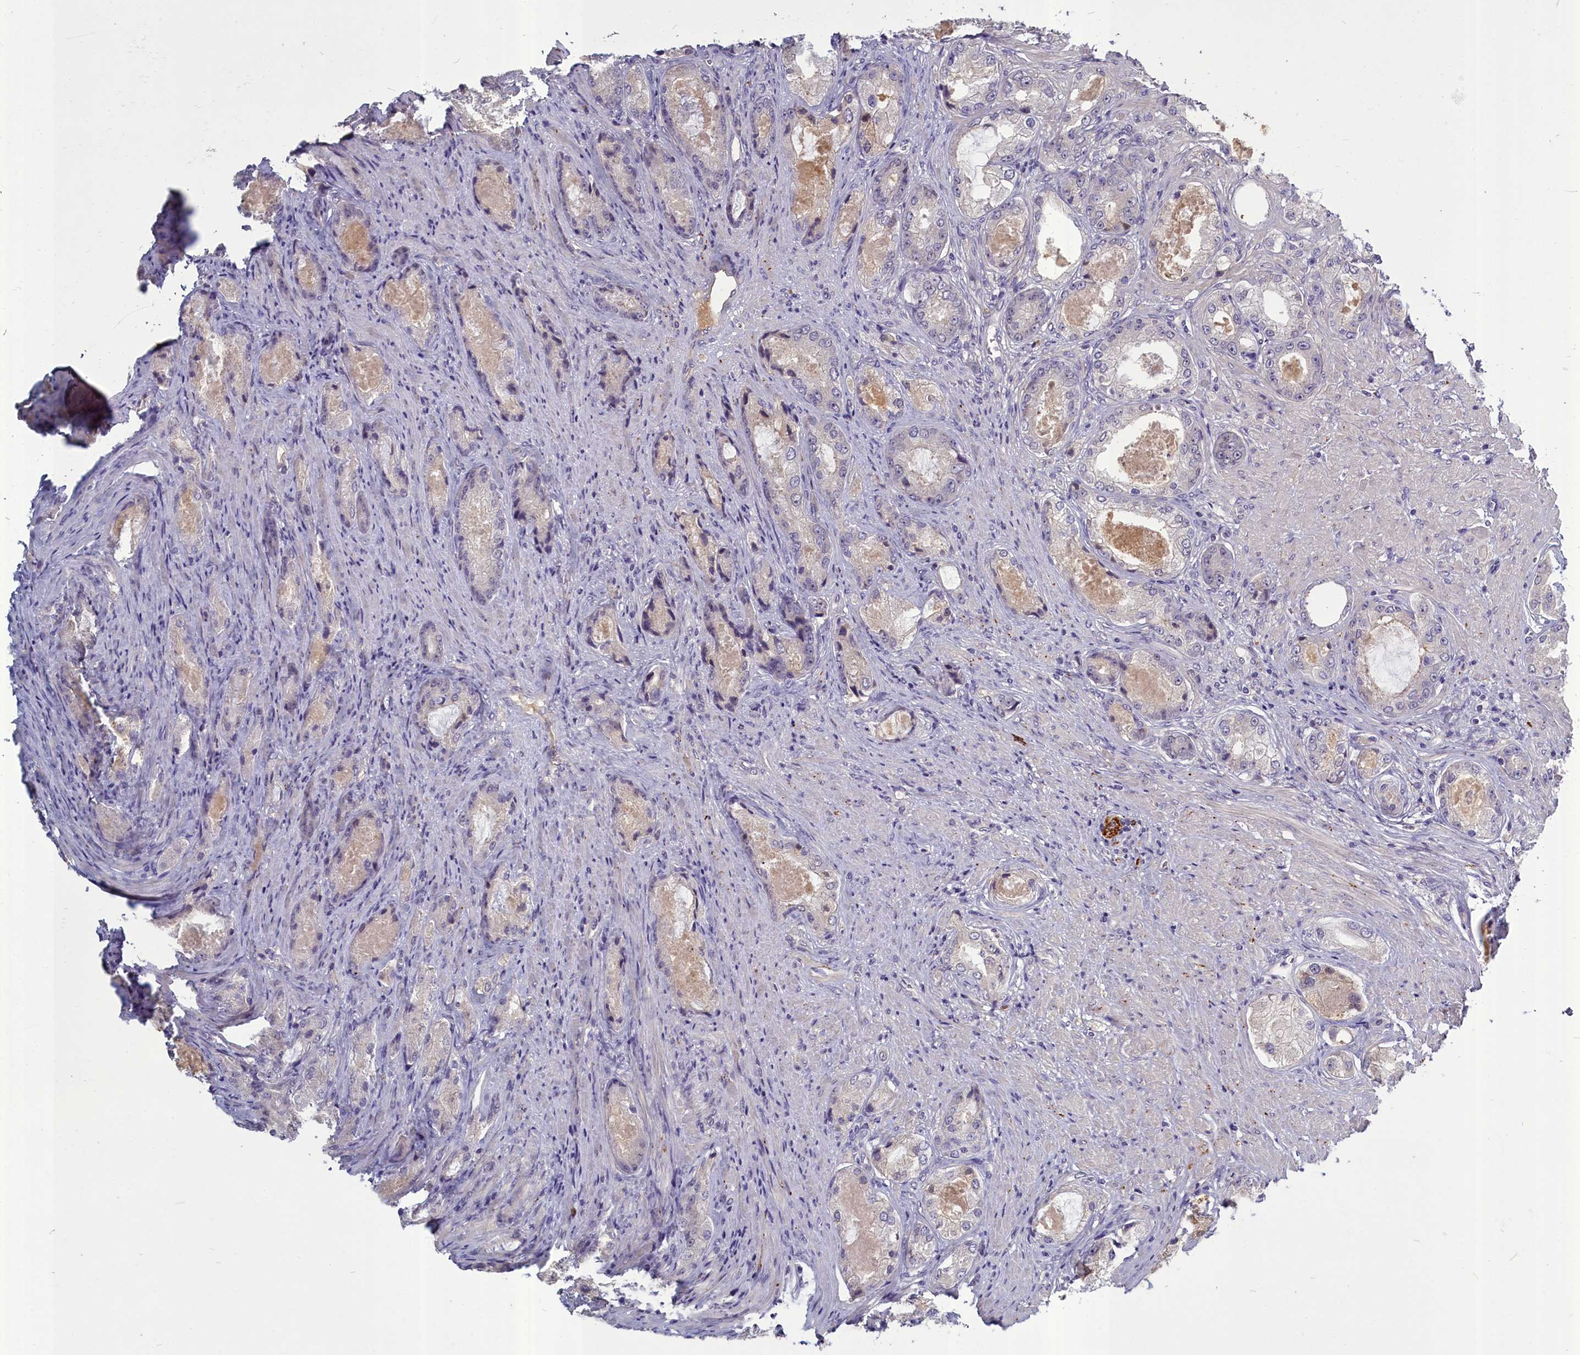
{"staining": {"intensity": "negative", "quantity": "none", "location": "none"}, "tissue": "prostate cancer", "cell_type": "Tumor cells", "image_type": "cancer", "snomed": [{"axis": "morphology", "description": "Adenocarcinoma, Low grade"}, {"axis": "topography", "description": "Prostate"}], "caption": "High magnification brightfield microscopy of prostate cancer stained with DAB (brown) and counterstained with hematoxylin (blue): tumor cells show no significant expression. (DAB IHC, high magnification).", "gene": "SV2C", "patient": {"sex": "male", "age": 68}}